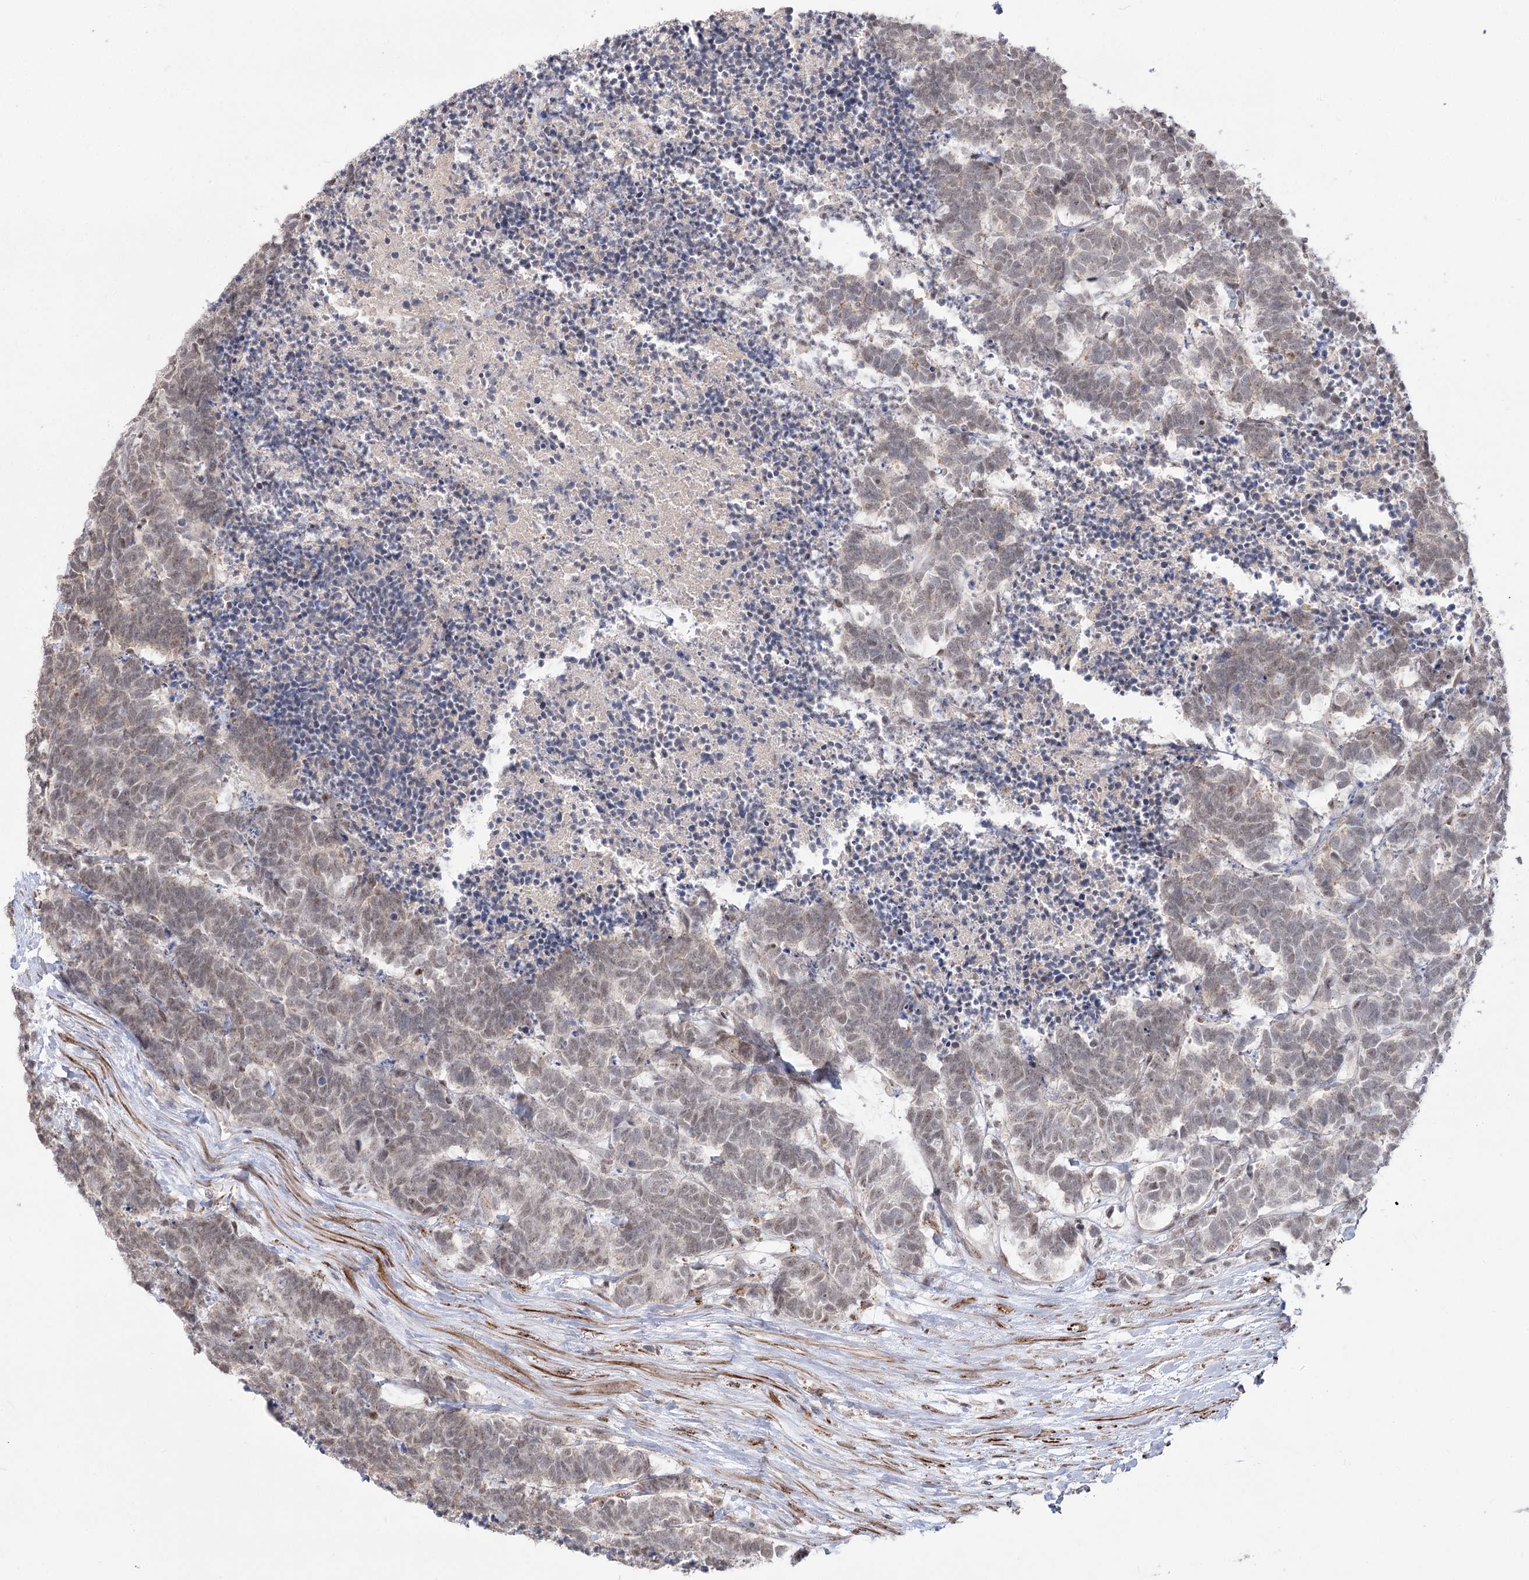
{"staining": {"intensity": "negative", "quantity": "none", "location": "none"}, "tissue": "carcinoid", "cell_type": "Tumor cells", "image_type": "cancer", "snomed": [{"axis": "morphology", "description": "Carcinoma, NOS"}, {"axis": "morphology", "description": "Carcinoid, malignant, NOS"}, {"axis": "topography", "description": "Urinary bladder"}], "caption": "Immunohistochemistry (IHC) histopathology image of neoplastic tissue: human carcinoma stained with DAB displays no significant protein expression in tumor cells.", "gene": "ZSCAN23", "patient": {"sex": "male", "age": 57}}